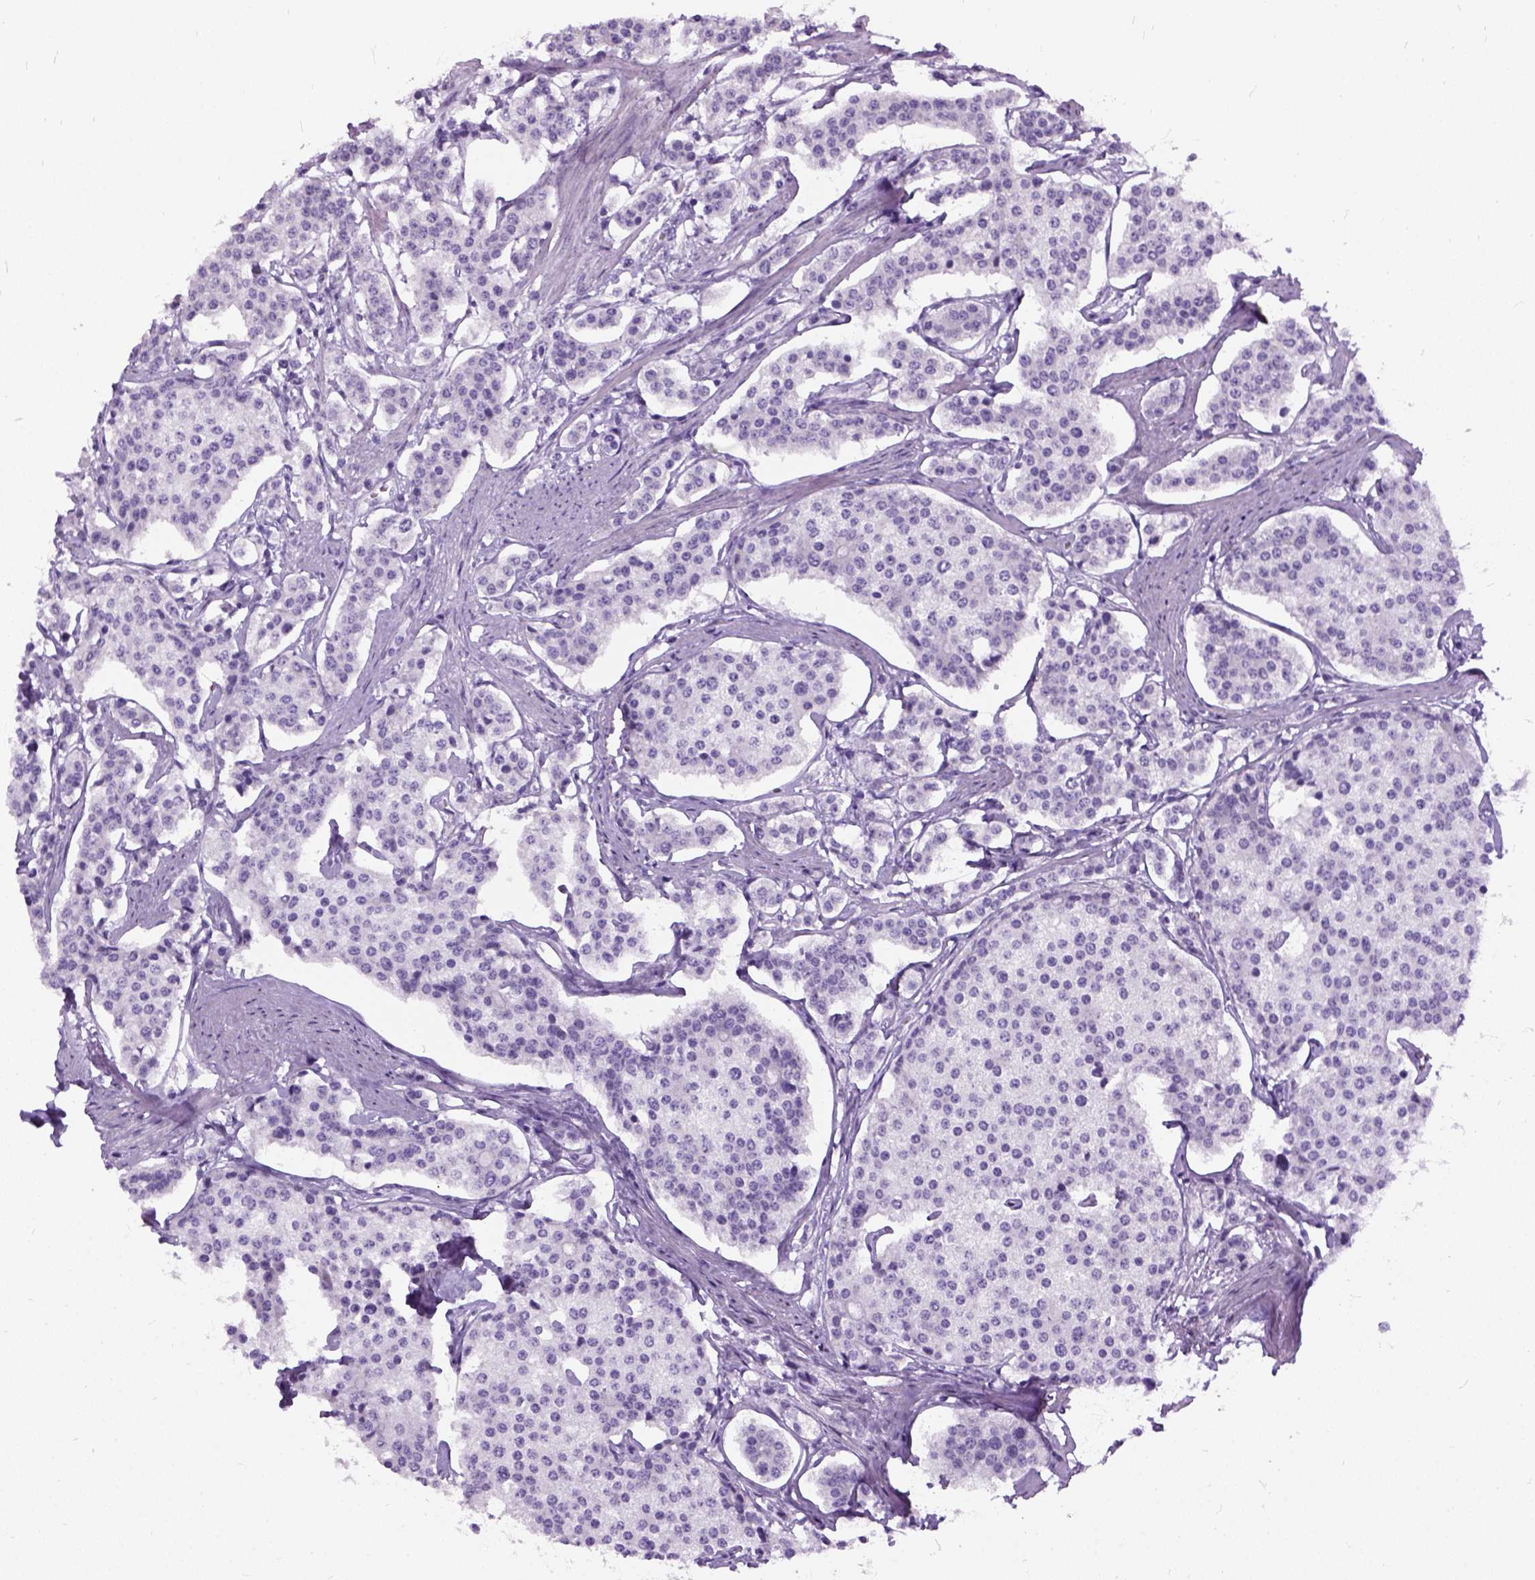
{"staining": {"intensity": "negative", "quantity": "none", "location": "none"}, "tissue": "carcinoid", "cell_type": "Tumor cells", "image_type": "cancer", "snomed": [{"axis": "morphology", "description": "Carcinoid, malignant, NOS"}, {"axis": "topography", "description": "Small intestine"}], "caption": "Human carcinoid (malignant) stained for a protein using IHC demonstrates no staining in tumor cells.", "gene": "AXDND1", "patient": {"sex": "female", "age": 65}}